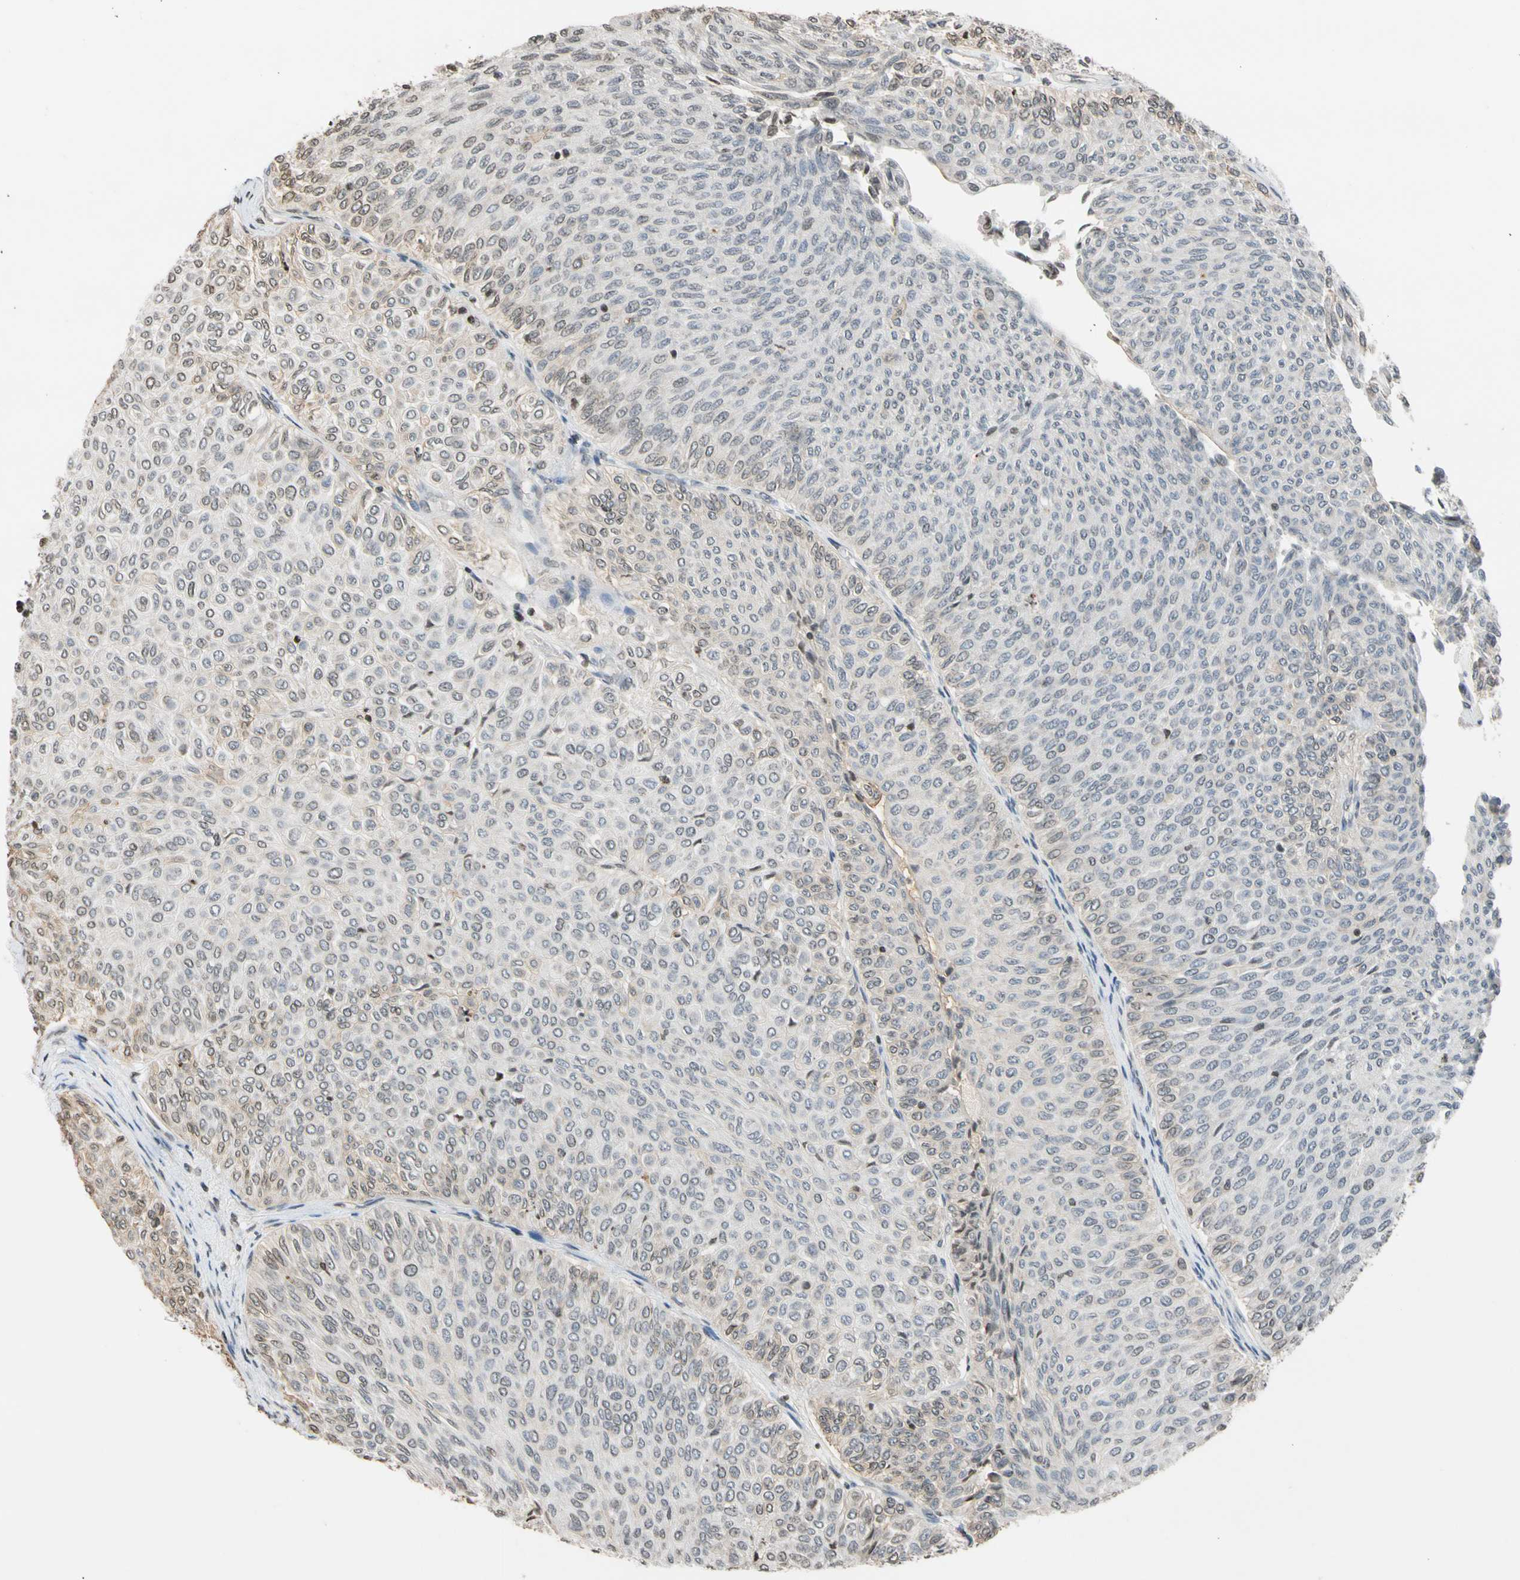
{"staining": {"intensity": "negative", "quantity": "none", "location": "none"}, "tissue": "urothelial cancer", "cell_type": "Tumor cells", "image_type": "cancer", "snomed": [{"axis": "morphology", "description": "Urothelial carcinoma, Low grade"}, {"axis": "topography", "description": "Urinary bladder"}], "caption": "High magnification brightfield microscopy of urothelial carcinoma (low-grade) stained with DAB (brown) and counterstained with hematoxylin (blue): tumor cells show no significant staining.", "gene": "GPX4", "patient": {"sex": "male", "age": 78}}